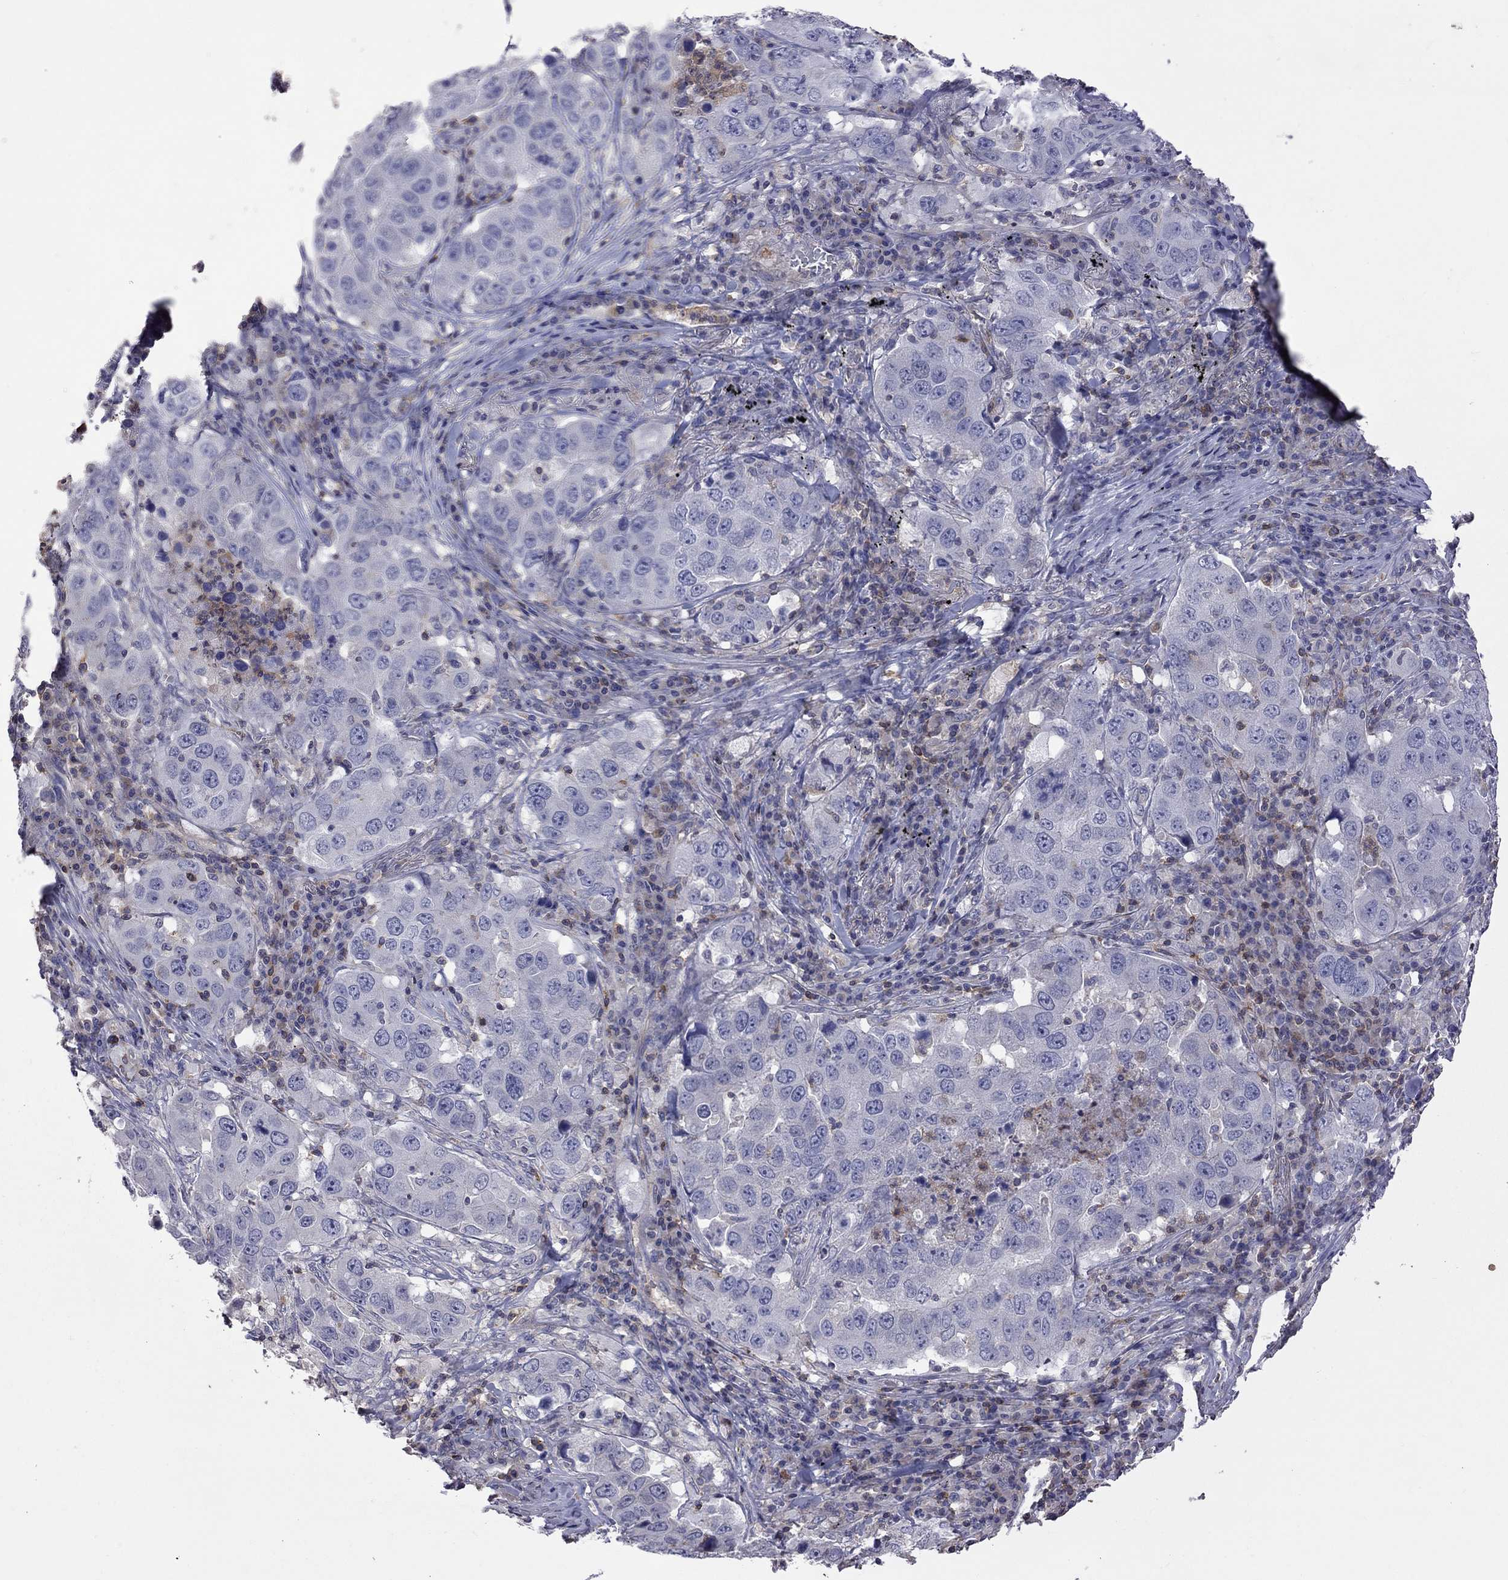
{"staining": {"intensity": "negative", "quantity": "none", "location": "none"}, "tissue": "lung cancer", "cell_type": "Tumor cells", "image_type": "cancer", "snomed": [{"axis": "morphology", "description": "Adenocarcinoma, NOS"}, {"axis": "topography", "description": "Lung"}], "caption": "This is an immunohistochemistry (IHC) photomicrograph of human lung adenocarcinoma. There is no positivity in tumor cells.", "gene": "IPCEF1", "patient": {"sex": "male", "age": 73}}